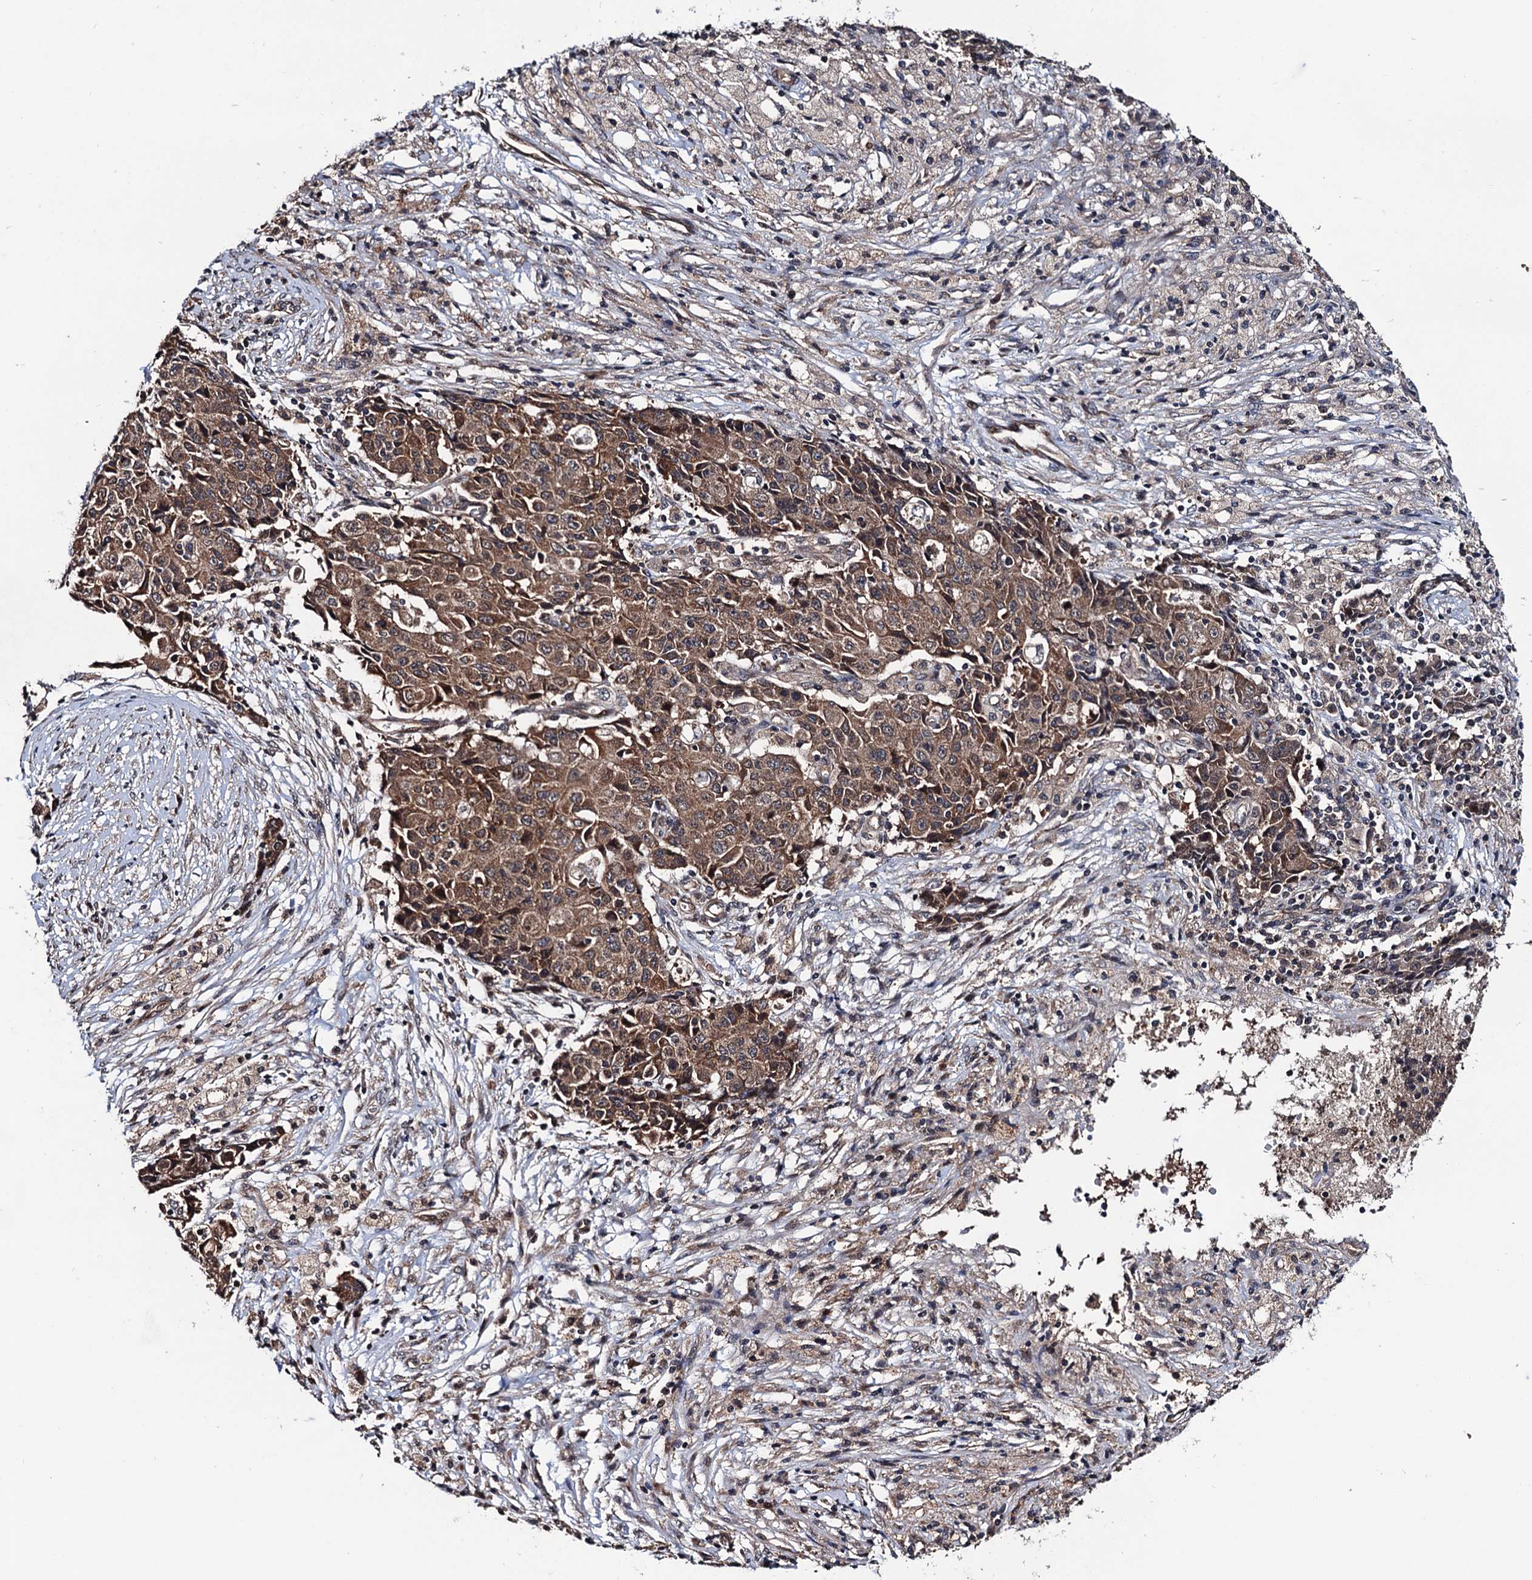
{"staining": {"intensity": "moderate", "quantity": ">75%", "location": "cytoplasmic/membranous"}, "tissue": "ovarian cancer", "cell_type": "Tumor cells", "image_type": "cancer", "snomed": [{"axis": "morphology", "description": "Carcinoma, endometroid"}, {"axis": "topography", "description": "Ovary"}], "caption": "Immunohistochemistry staining of ovarian cancer, which exhibits medium levels of moderate cytoplasmic/membranous expression in approximately >75% of tumor cells indicating moderate cytoplasmic/membranous protein staining. The staining was performed using DAB (3,3'-diaminobenzidine) (brown) for protein detection and nuclei were counterstained in hematoxylin (blue).", "gene": "NAA16", "patient": {"sex": "female", "age": 42}}